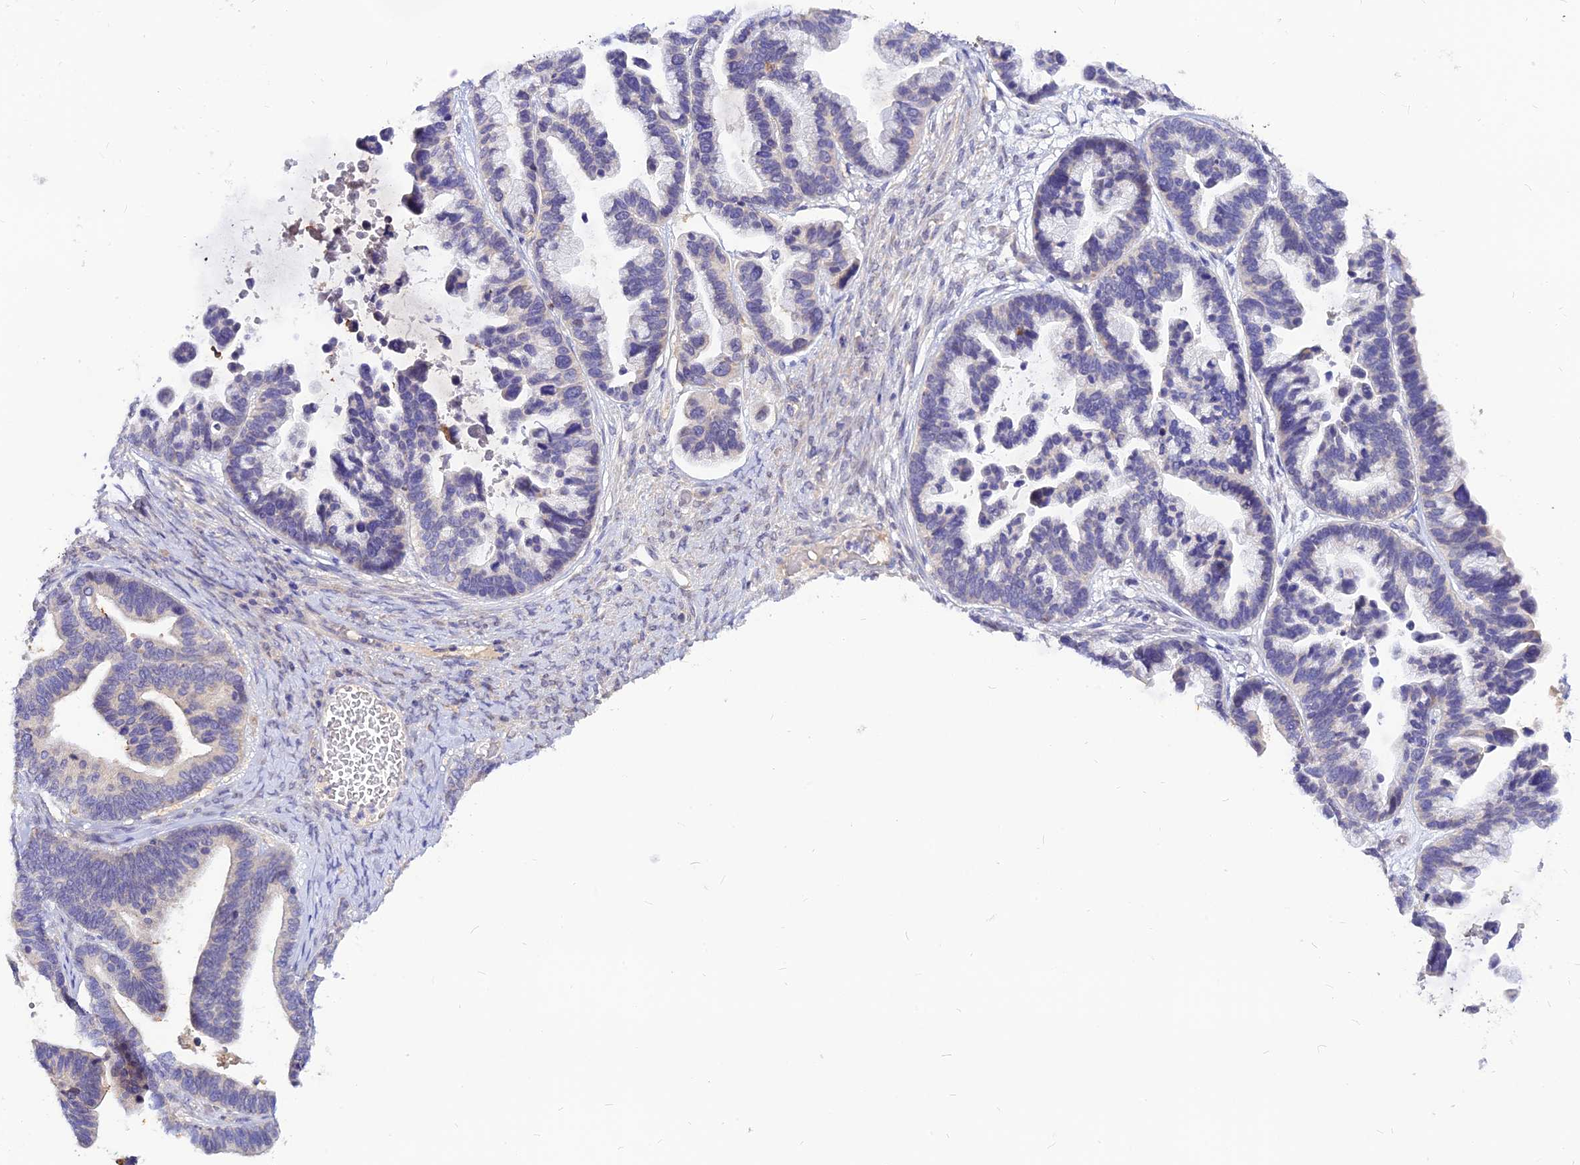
{"staining": {"intensity": "negative", "quantity": "none", "location": "none"}, "tissue": "ovarian cancer", "cell_type": "Tumor cells", "image_type": "cancer", "snomed": [{"axis": "morphology", "description": "Cystadenocarcinoma, serous, NOS"}, {"axis": "topography", "description": "Ovary"}], "caption": "Tumor cells are negative for protein expression in human serous cystadenocarcinoma (ovarian).", "gene": "CZIB", "patient": {"sex": "female", "age": 56}}